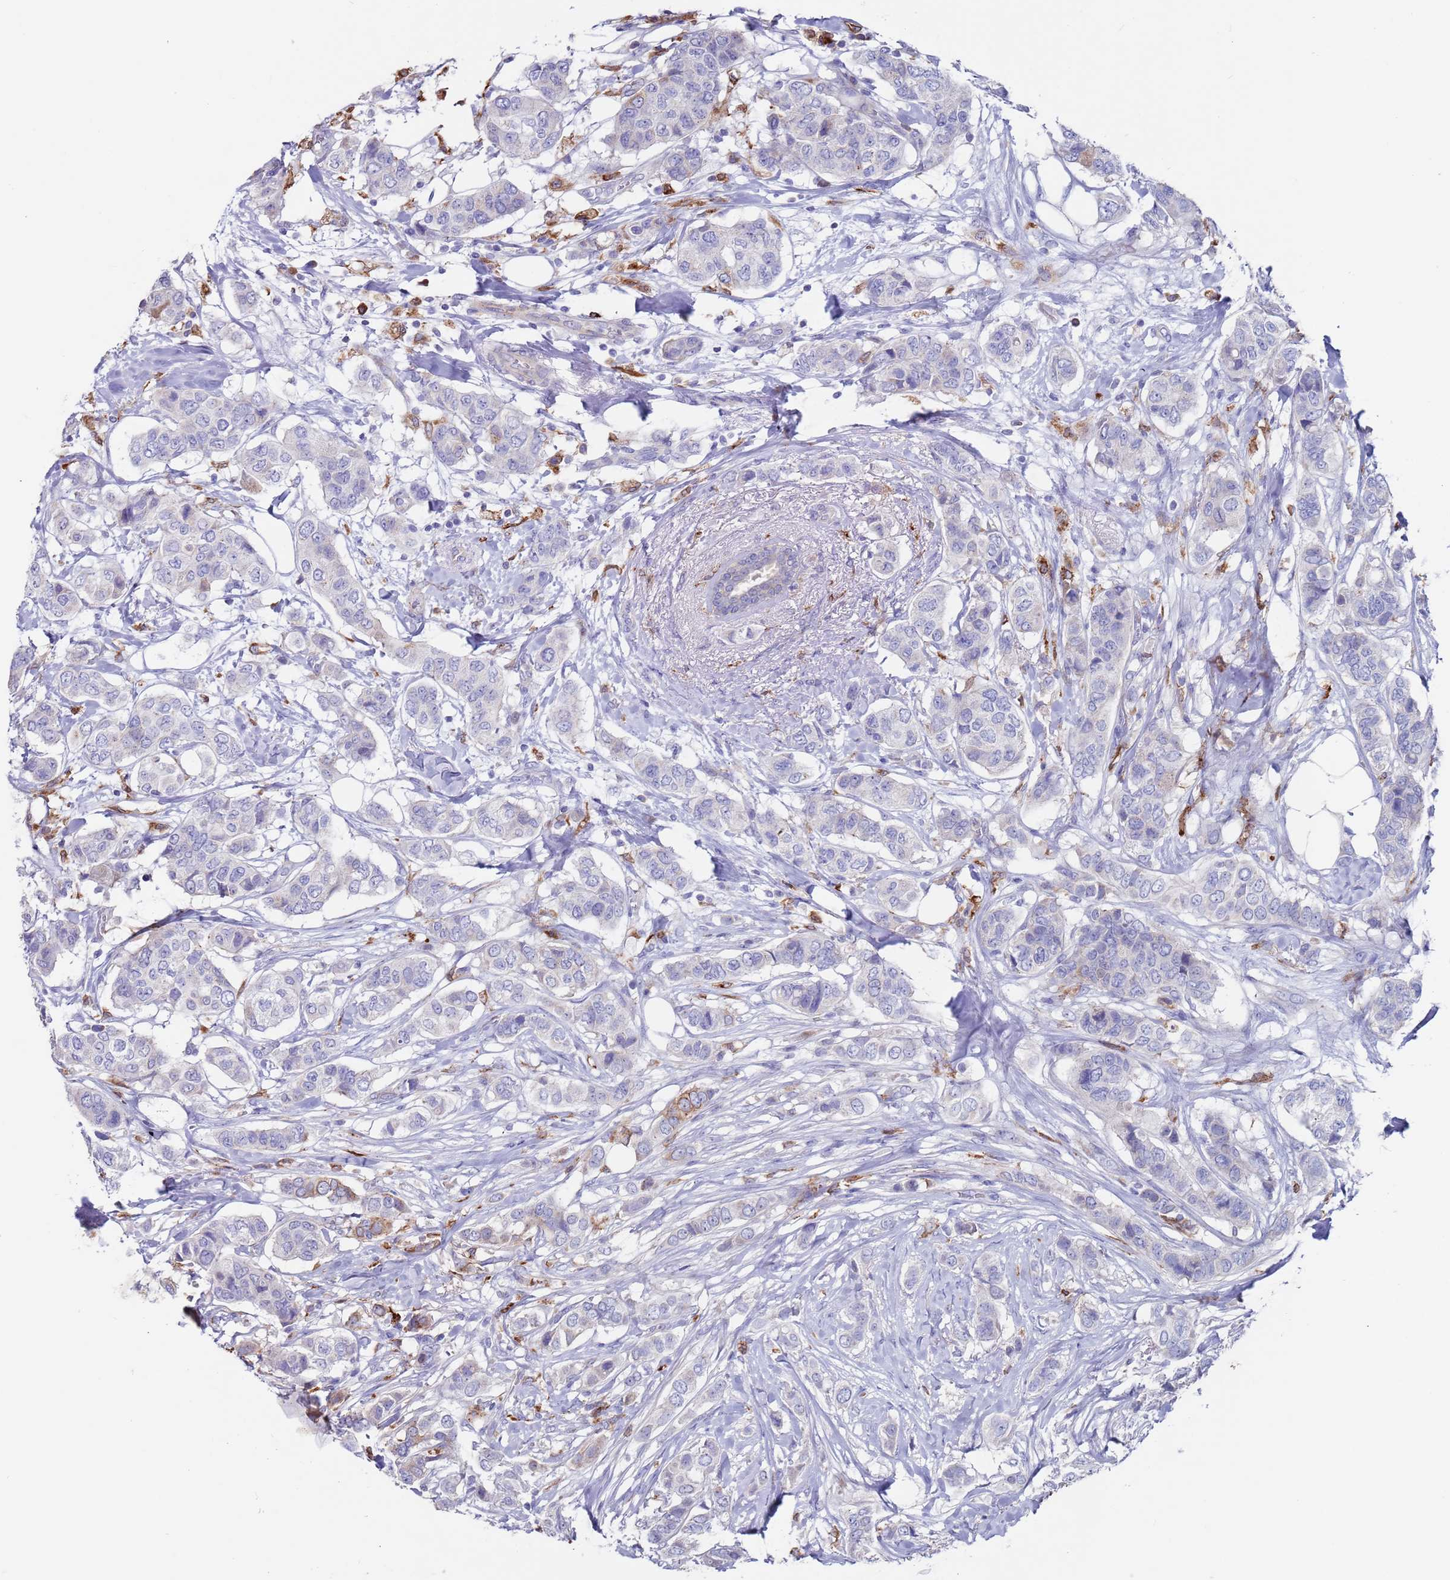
{"staining": {"intensity": "weak", "quantity": "<25%", "location": "cytoplasmic/membranous"}, "tissue": "breast cancer", "cell_type": "Tumor cells", "image_type": "cancer", "snomed": [{"axis": "morphology", "description": "Lobular carcinoma"}, {"axis": "topography", "description": "Breast"}], "caption": "Tumor cells are negative for protein expression in human lobular carcinoma (breast). (Brightfield microscopy of DAB (3,3'-diaminobenzidine) IHC at high magnification).", "gene": "GREB1L", "patient": {"sex": "female", "age": 51}}